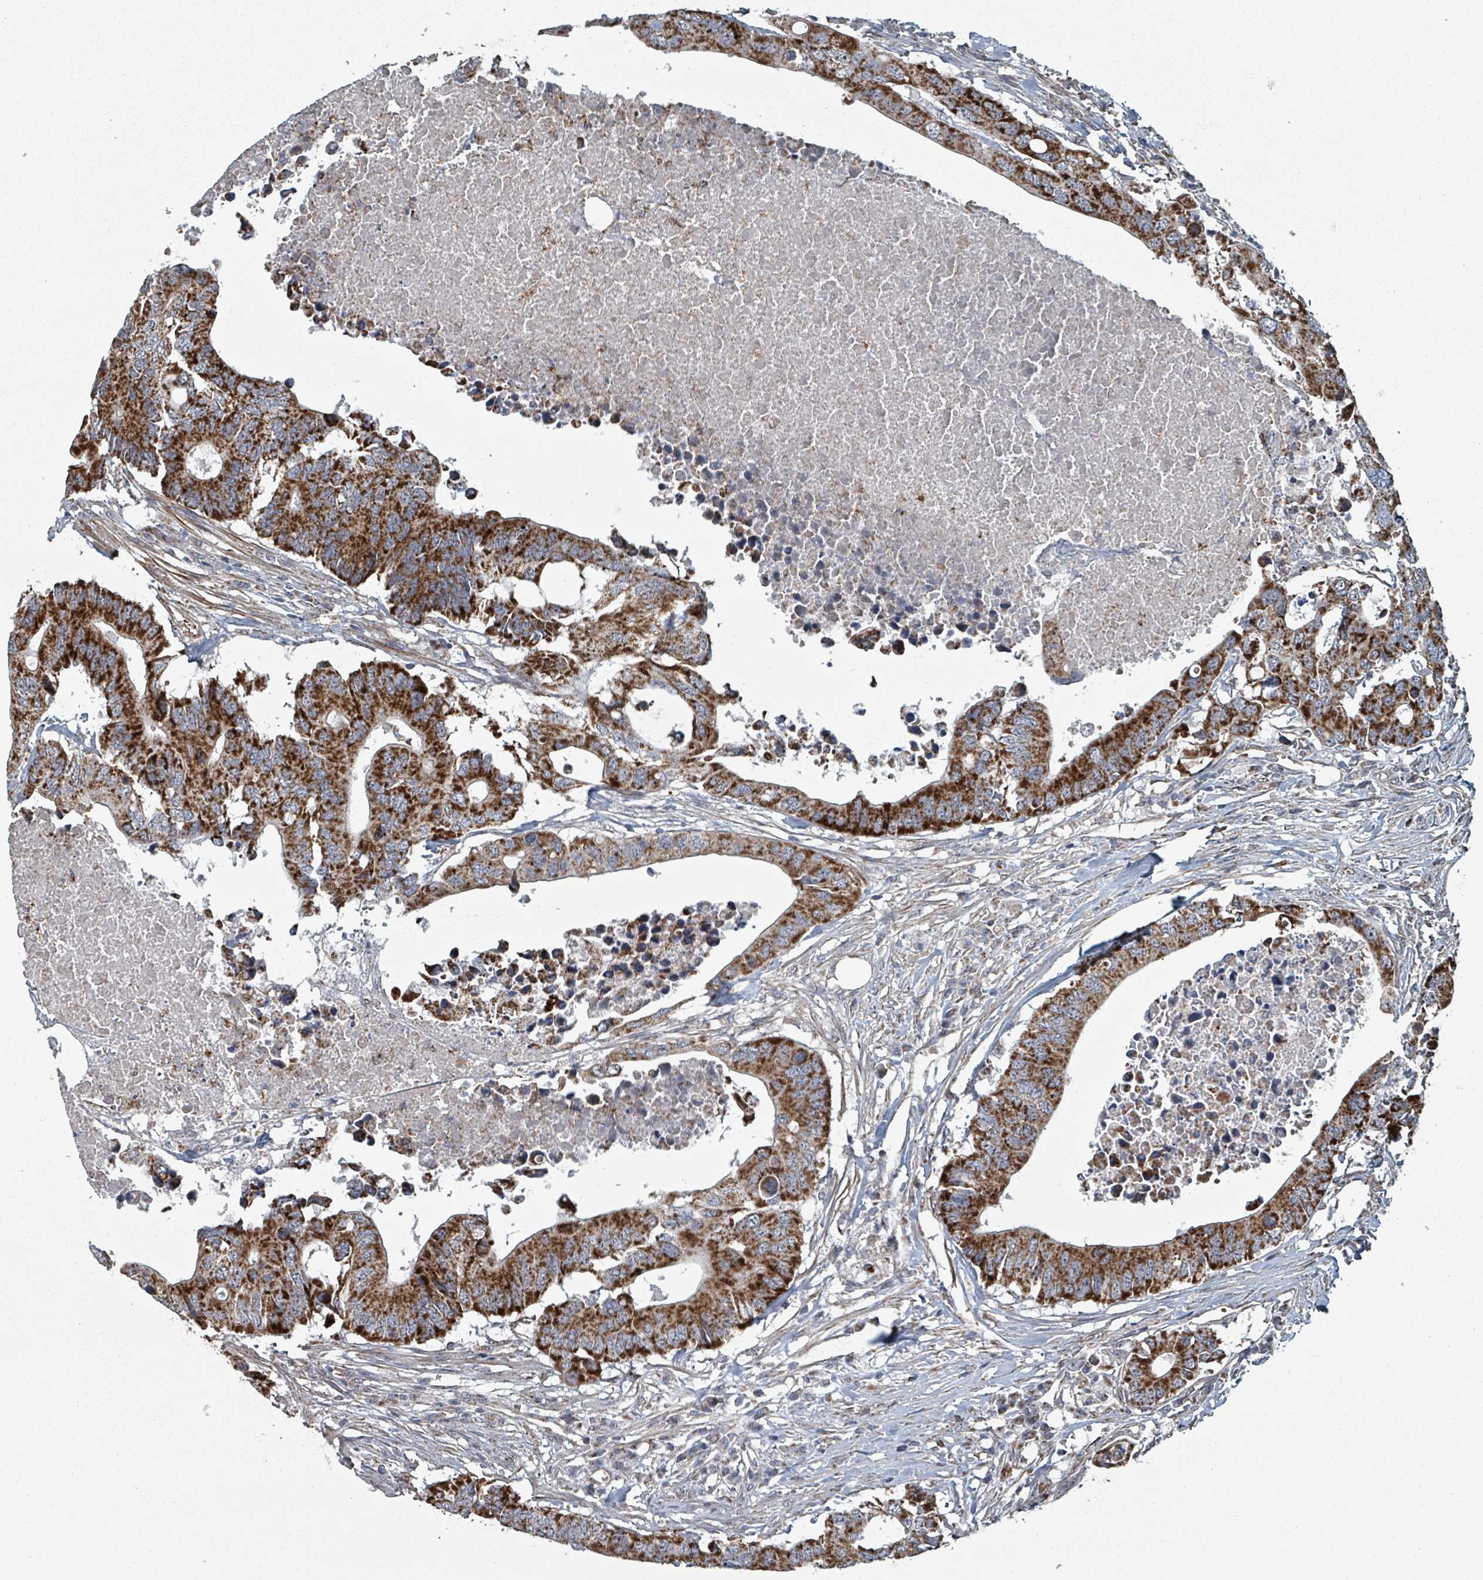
{"staining": {"intensity": "strong", "quantity": ">75%", "location": "cytoplasmic/membranous"}, "tissue": "colorectal cancer", "cell_type": "Tumor cells", "image_type": "cancer", "snomed": [{"axis": "morphology", "description": "Adenocarcinoma, NOS"}, {"axis": "topography", "description": "Colon"}], "caption": "IHC photomicrograph of colorectal adenocarcinoma stained for a protein (brown), which shows high levels of strong cytoplasmic/membranous positivity in about >75% of tumor cells.", "gene": "MRPL4", "patient": {"sex": "male", "age": 71}}